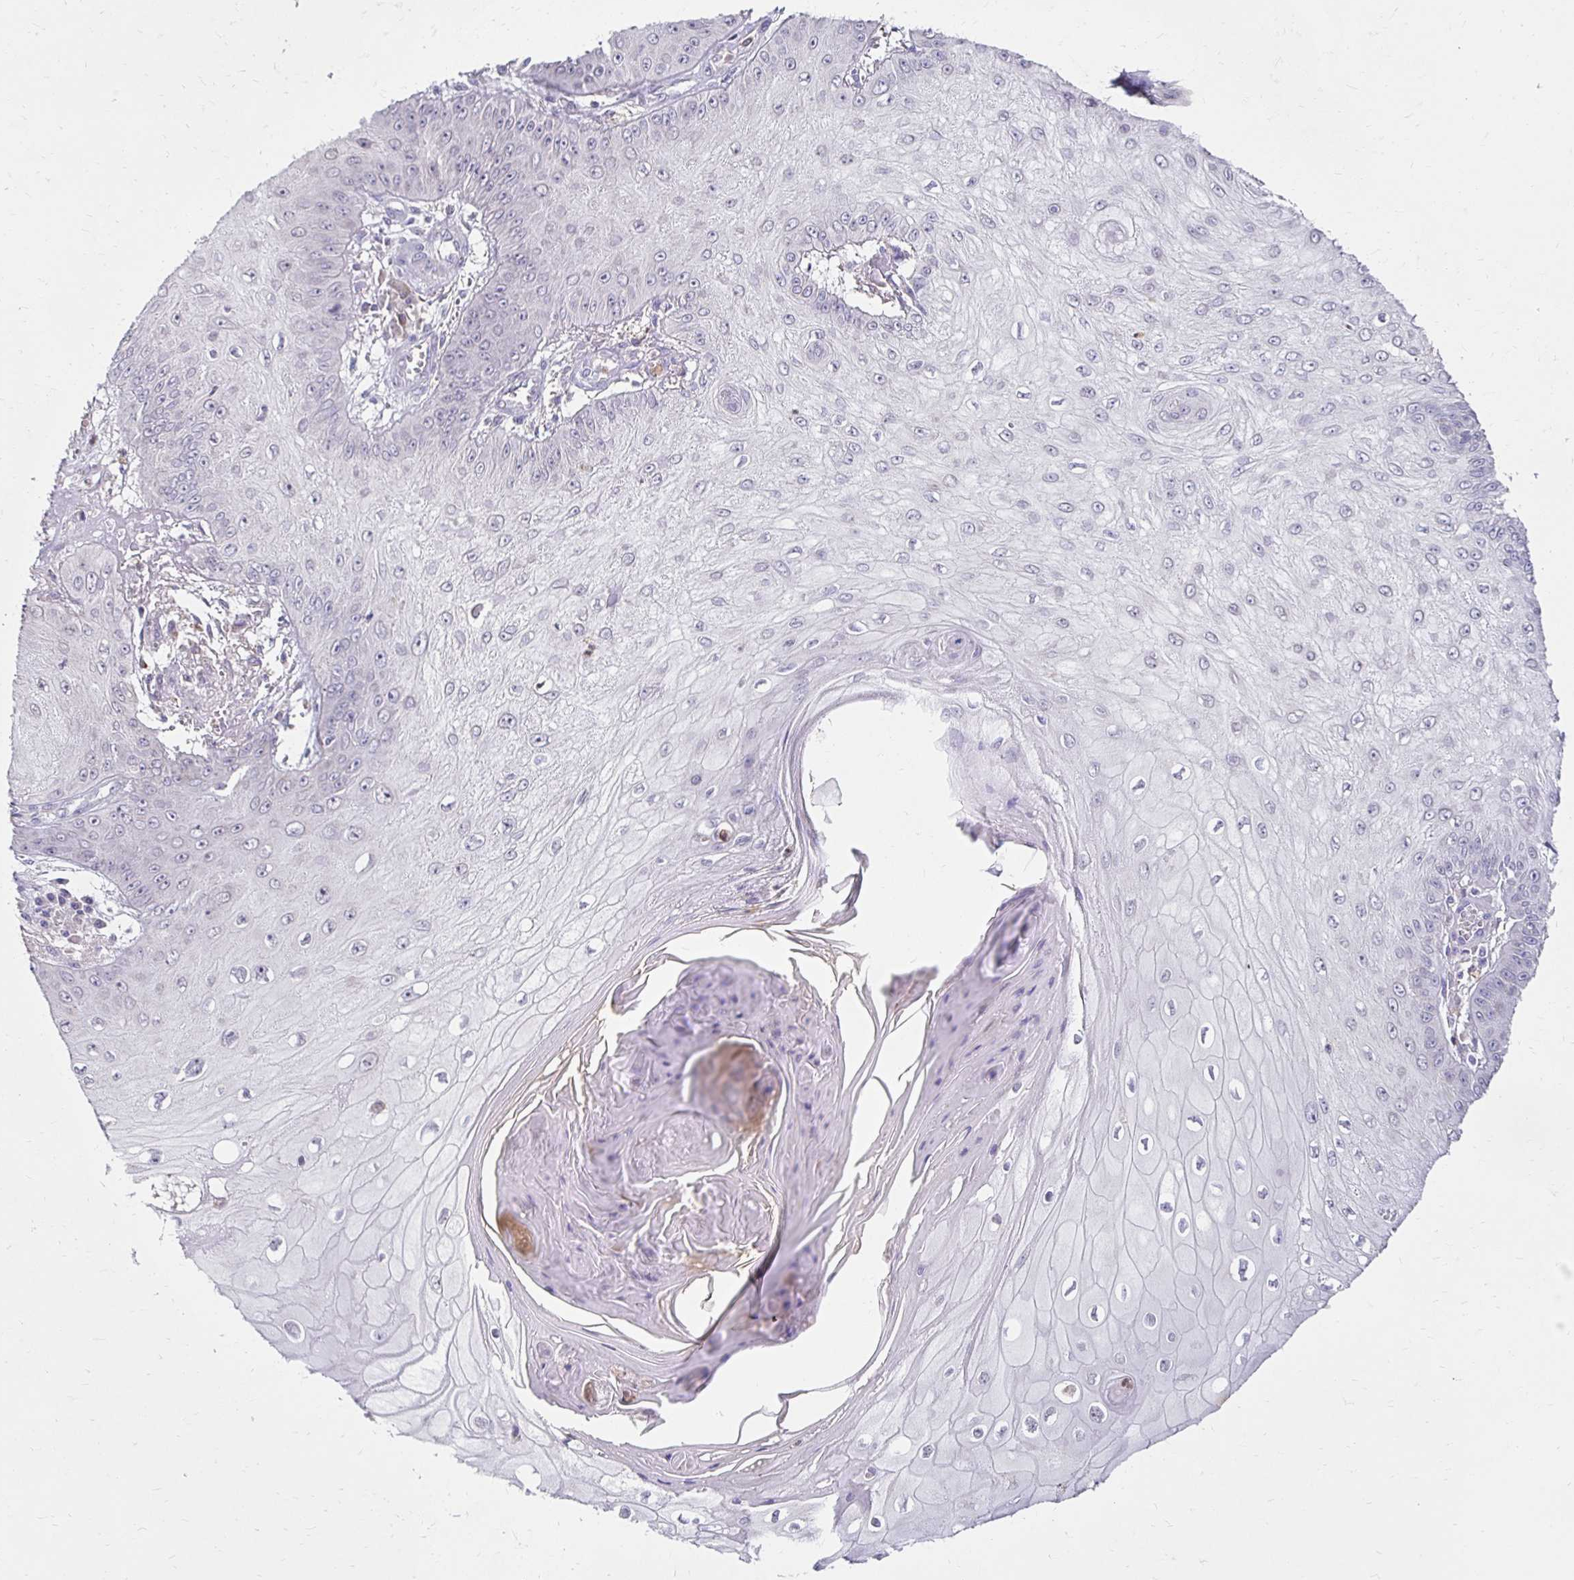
{"staining": {"intensity": "negative", "quantity": "none", "location": "none"}, "tissue": "skin cancer", "cell_type": "Tumor cells", "image_type": "cancer", "snomed": [{"axis": "morphology", "description": "Squamous cell carcinoma, NOS"}, {"axis": "topography", "description": "Skin"}], "caption": "Tumor cells show no significant protein positivity in skin squamous cell carcinoma.", "gene": "GK2", "patient": {"sex": "male", "age": 70}}